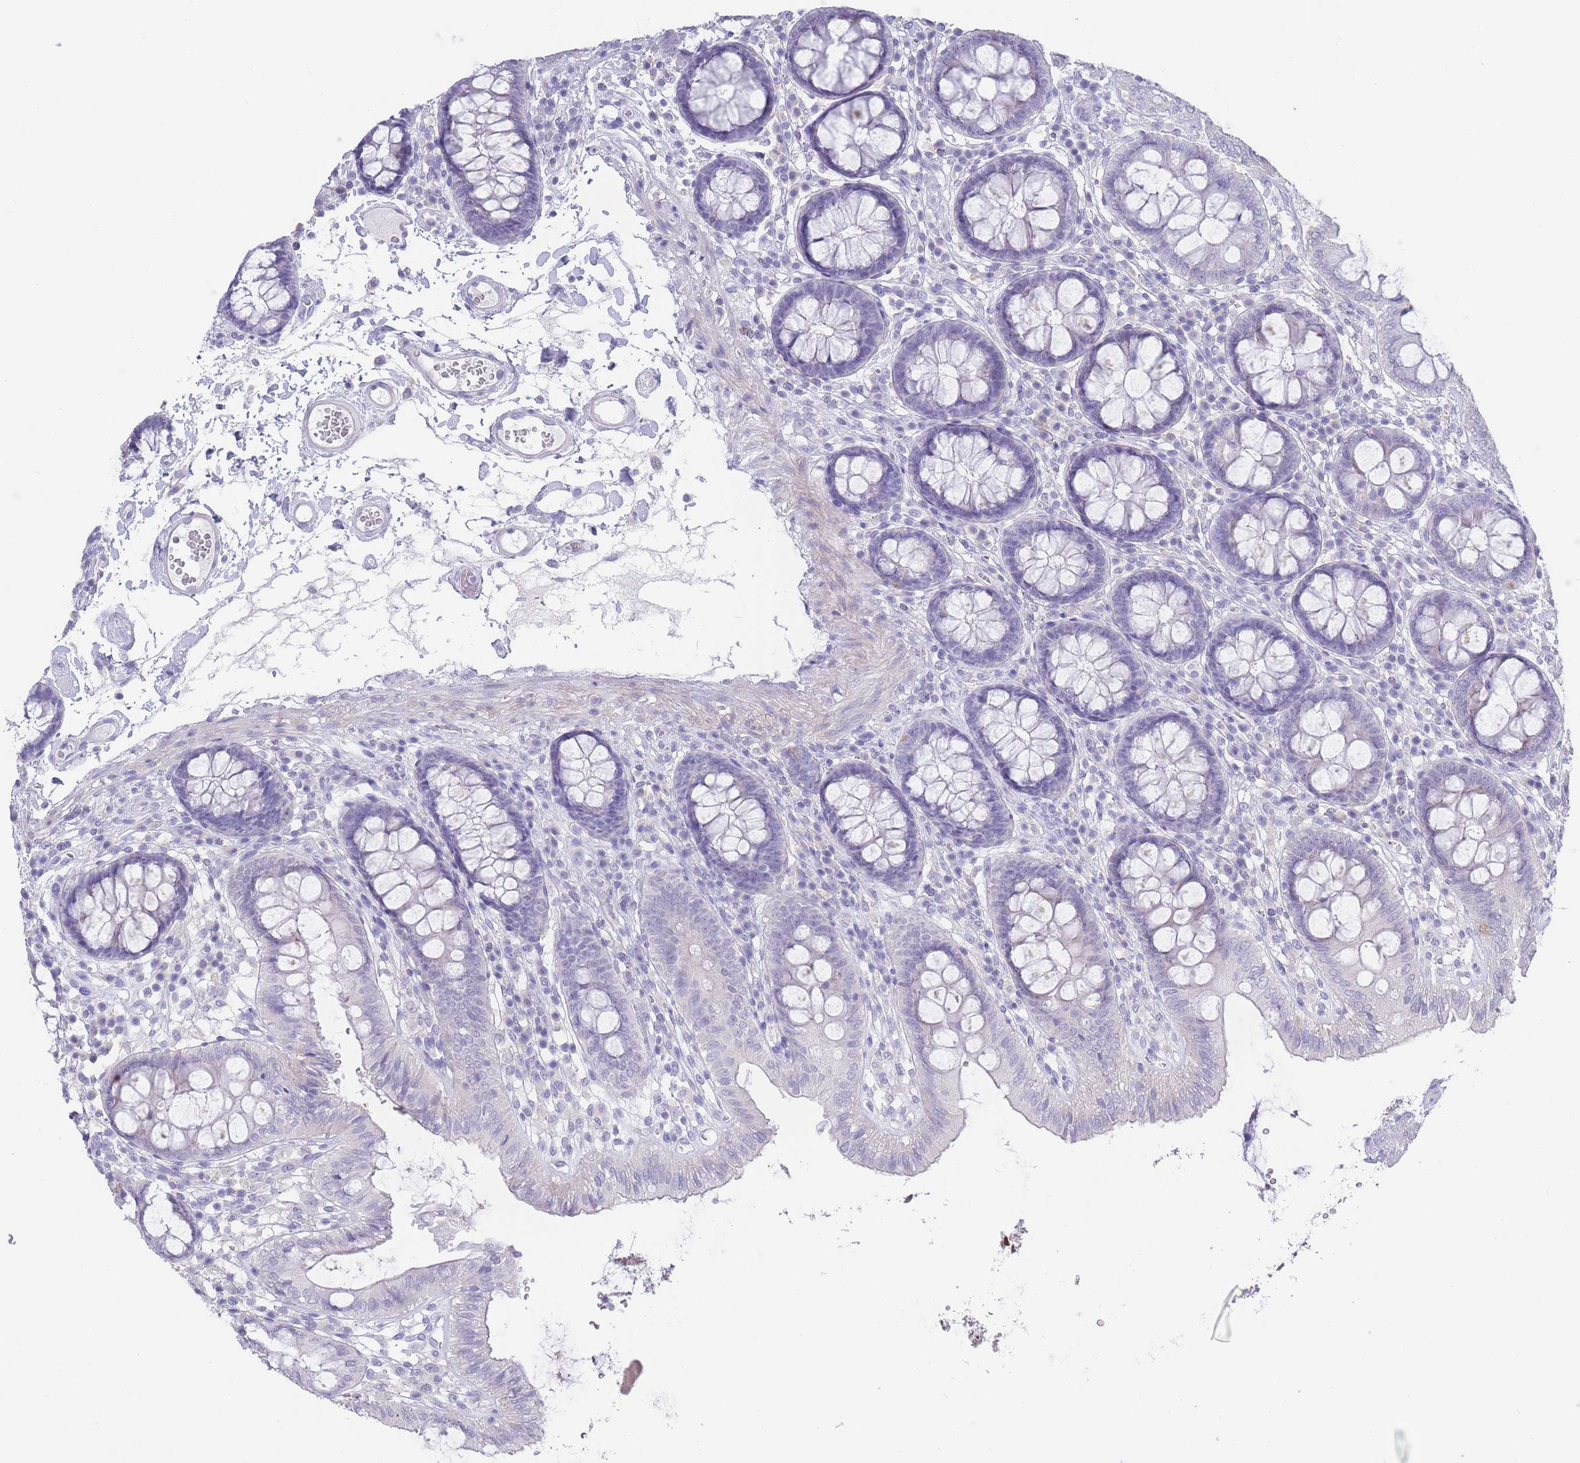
{"staining": {"intensity": "negative", "quantity": "none", "location": "none"}, "tissue": "colon", "cell_type": "Endothelial cells", "image_type": "normal", "snomed": [{"axis": "morphology", "description": "Normal tissue, NOS"}, {"axis": "topography", "description": "Colon"}], "caption": "The immunohistochemistry (IHC) micrograph has no significant expression in endothelial cells of colon.", "gene": "CD37", "patient": {"sex": "male", "age": 84}}